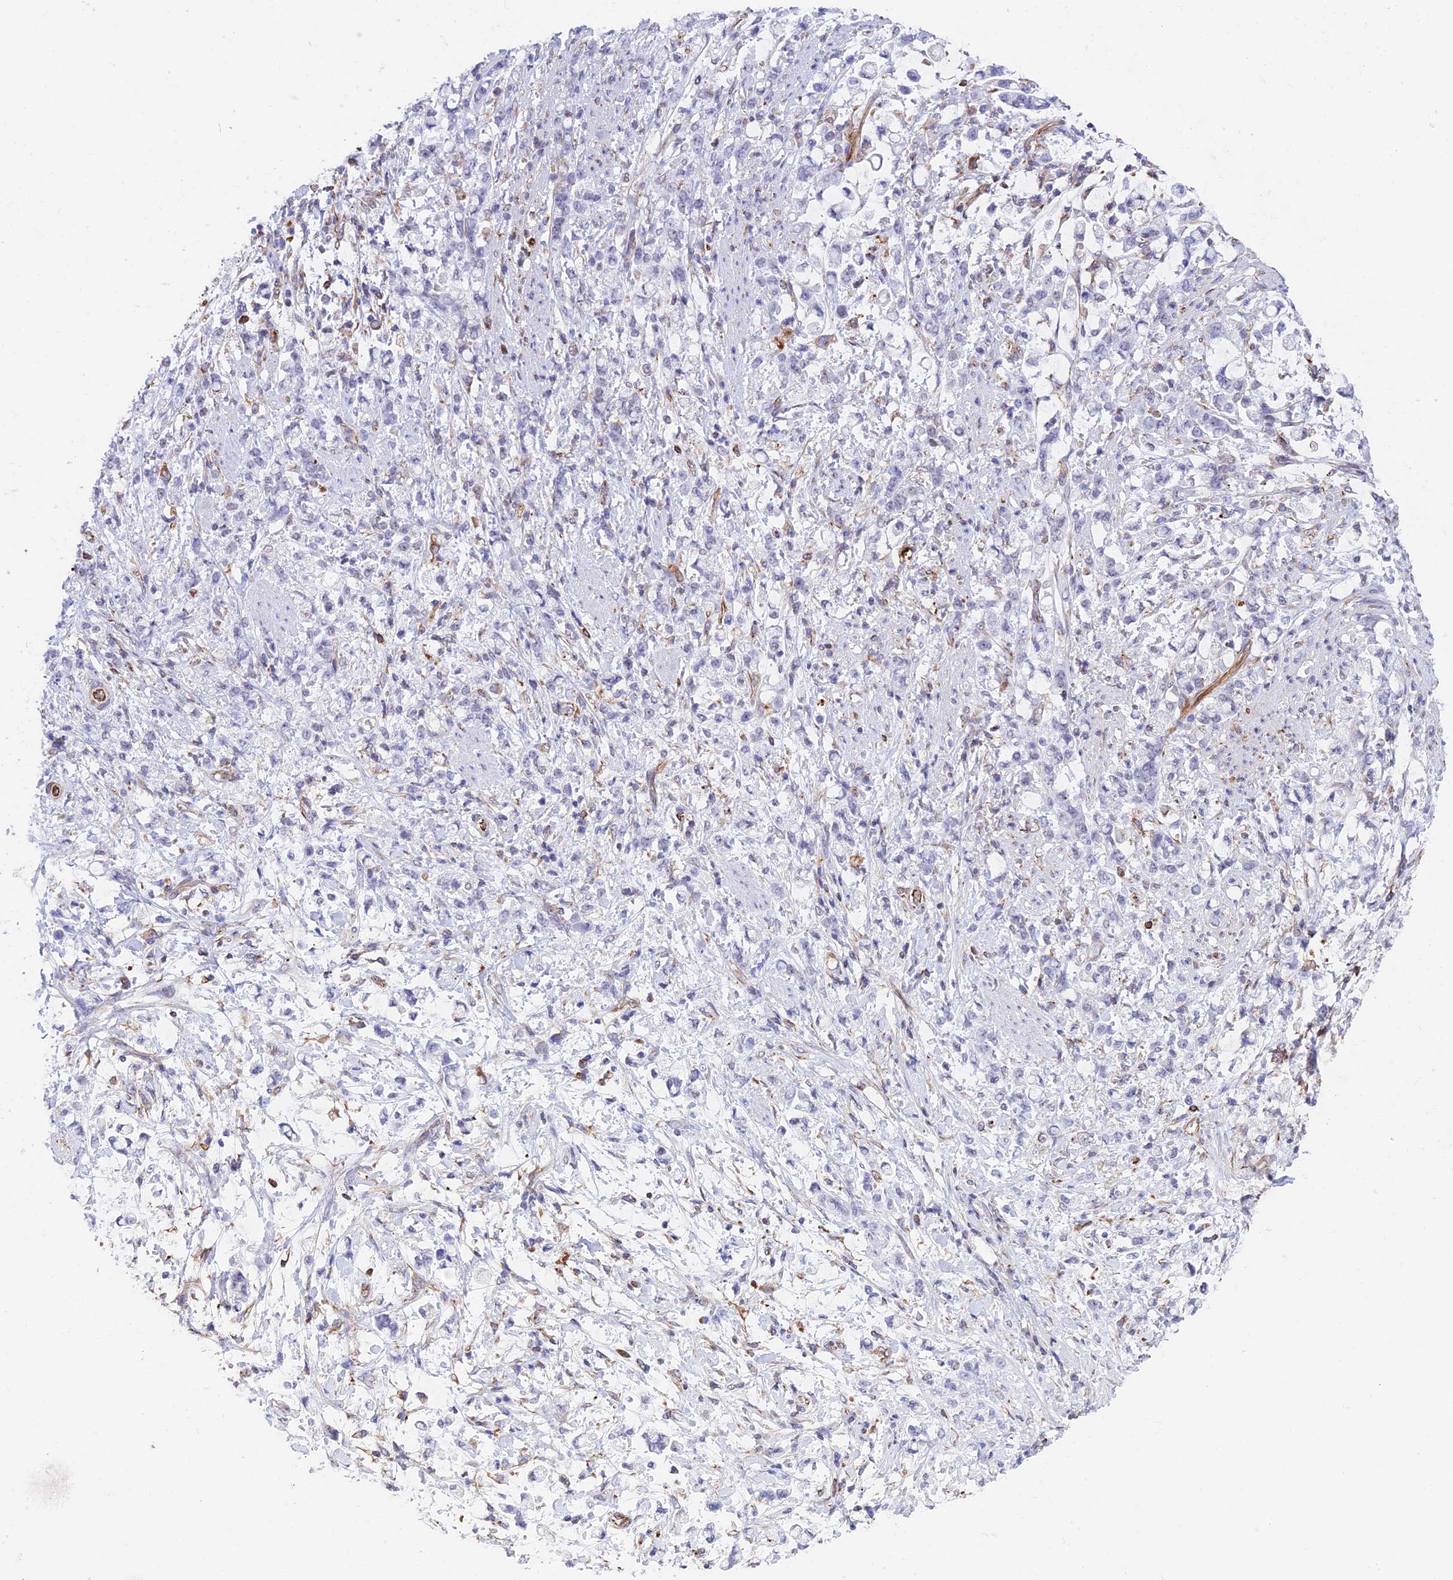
{"staining": {"intensity": "negative", "quantity": "none", "location": "none"}, "tissue": "stomach cancer", "cell_type": "Tumor cells", "image_type": "cancer", "snomed": [{"axis": "morphology", "description": "Adenocarcinoma, NOS"}, {"axis": "topography", "description": "Stomach"}], "caption": "Stomach cancer (adenocarcinoma) was stained to show a protein in brown. There is no significant positivity in tumor cells.", "gene": "ZNF652", "patient": {"sex": "female", "age": 60}}